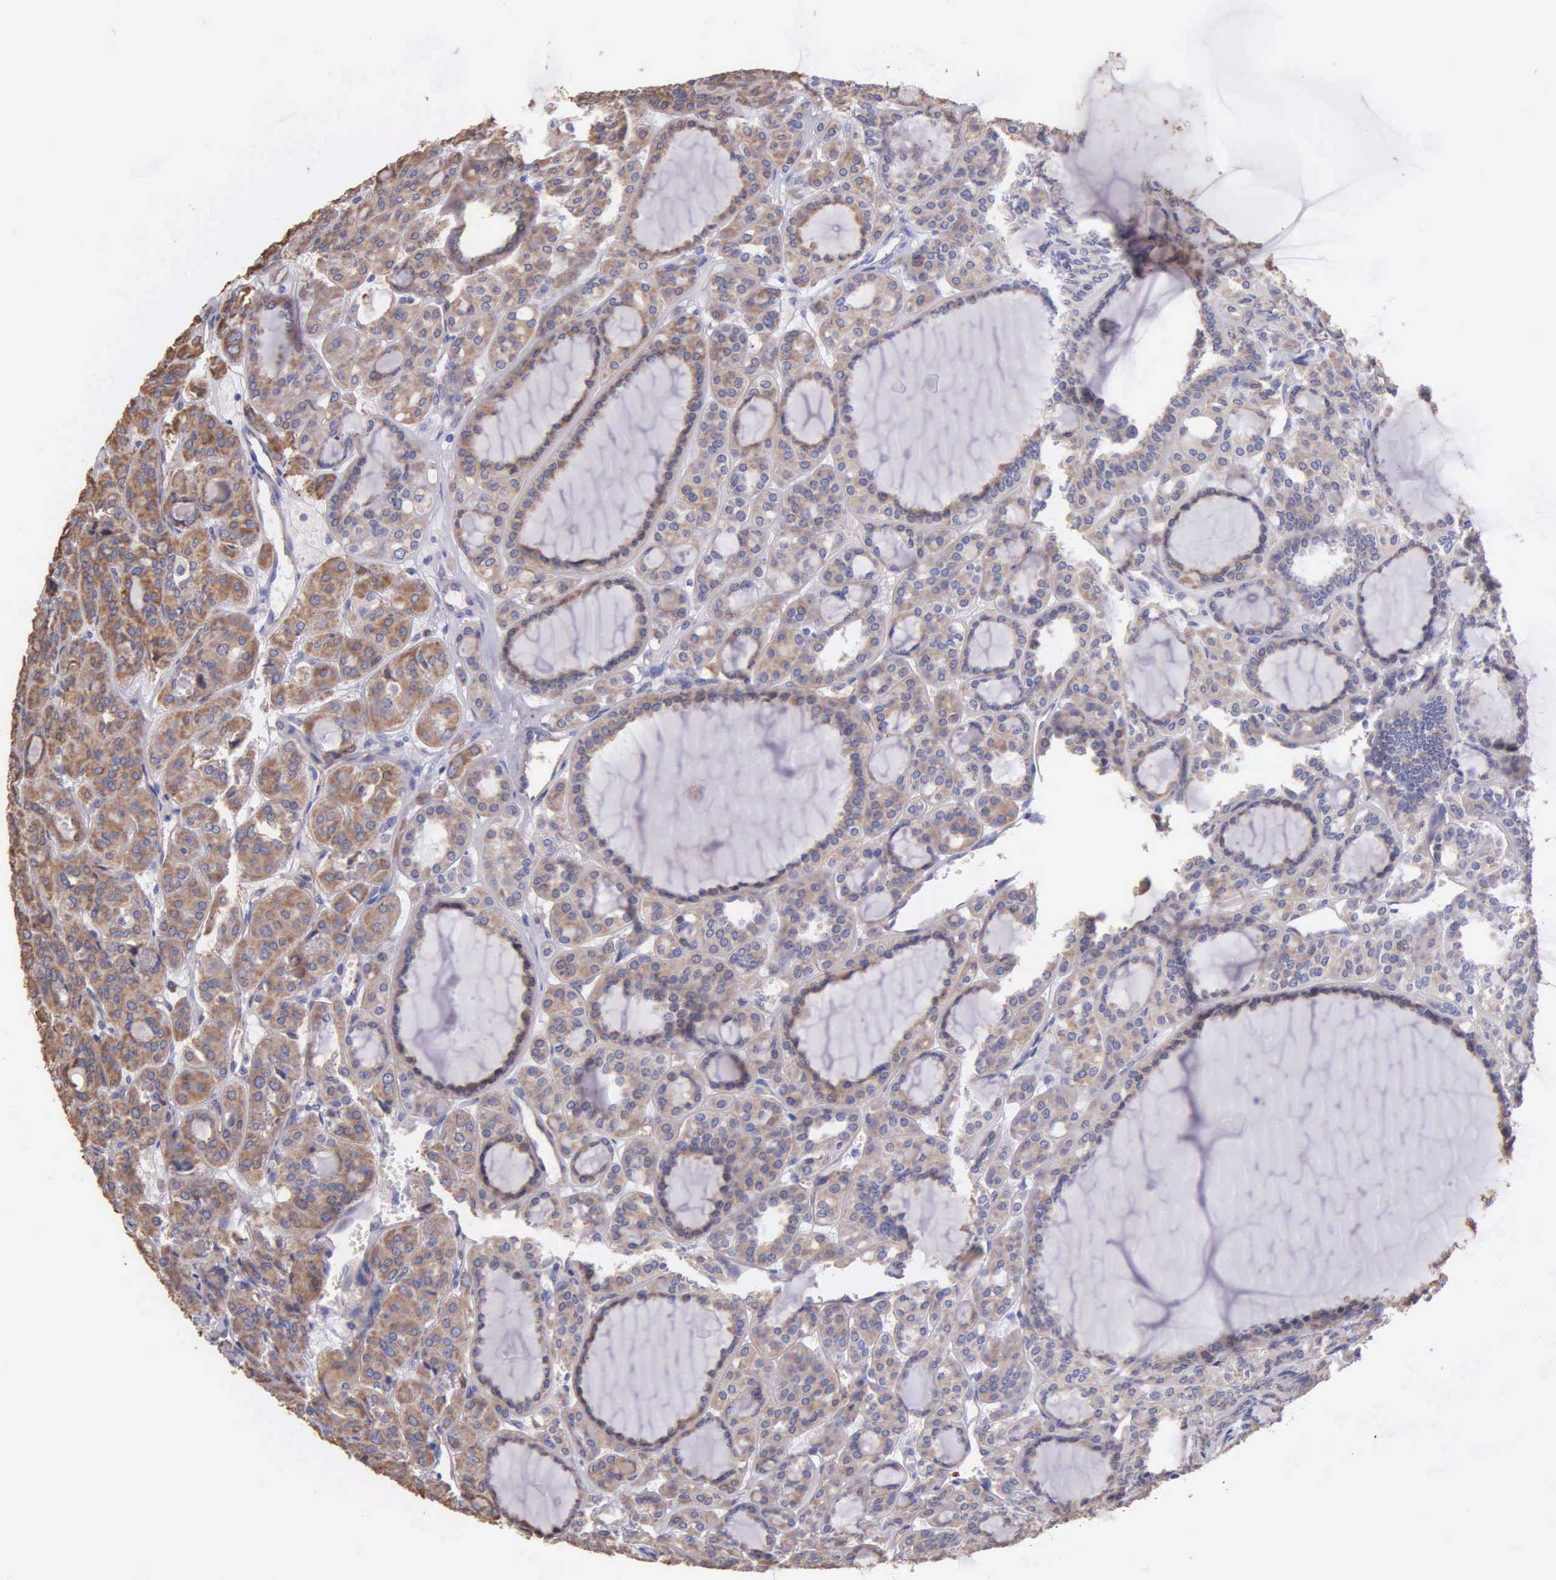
{"staining": {"intensity": "moderate", "quantity": ">75%", "location": "cytoplasmic/membranous"}, "tissue": "thyroid cancer", "cell_type": "Tumor cells", "image_type": "cancer", "snomed": [{"axis": "morphology", "description": "Follicular adenoma carcinoma, NOS"}, {"axis": "topography", "description": "Thyroid gland"}], "caption": "Tumor cells exhibit medium levels of moderate cytoplasmic/membranous positivity in about >75% of cells in thyroid follicular adenoma carcinoma. (DAB (3,3'-diaminobenzidine) IHC with brightfield microscopy, high magnification).", "gene": "ZC3H12B", "patient": {"sex": "female", "age": 71}}